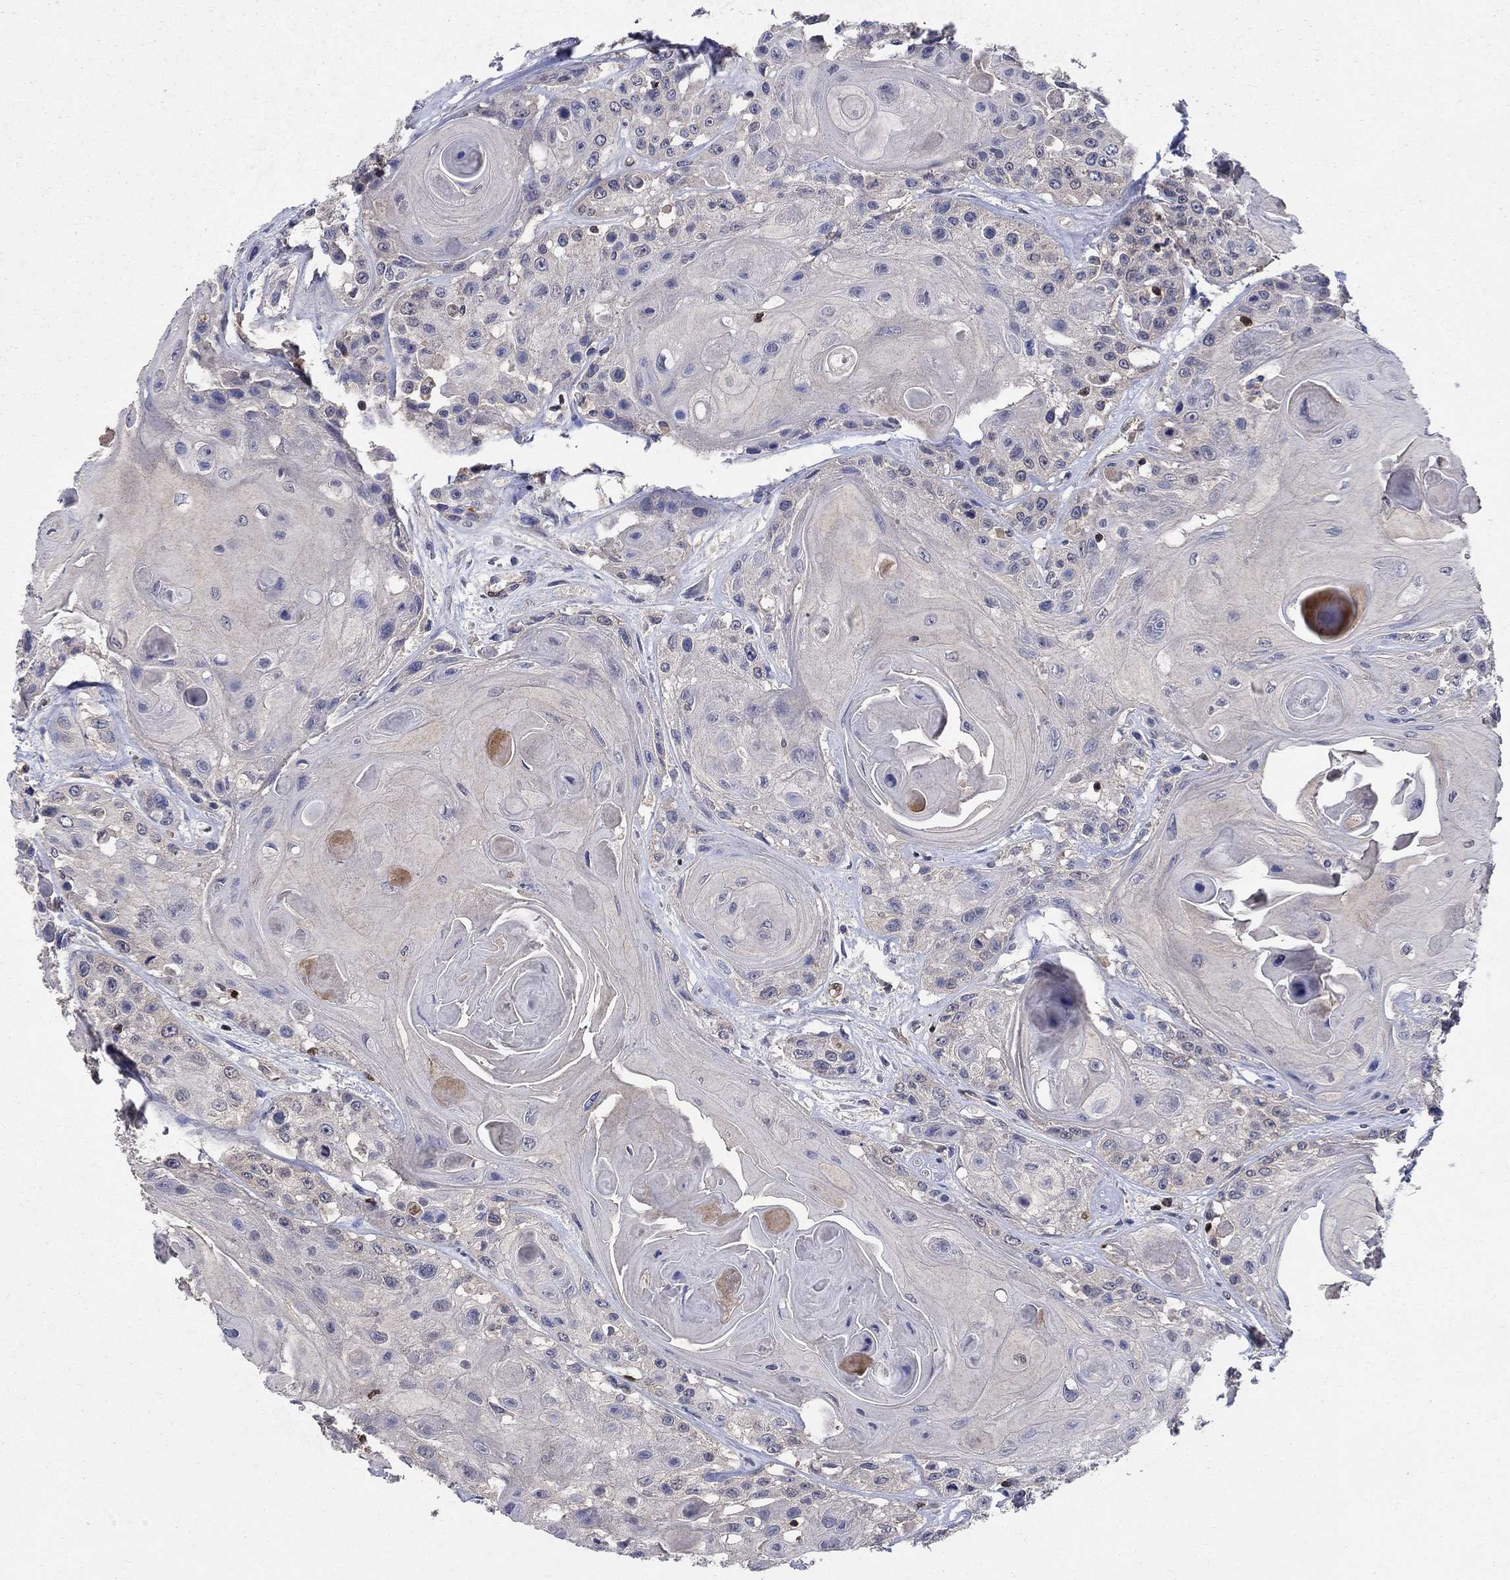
{"staining": {"intensity": "negative", "quantity": "none", "location": "none"}, "tissue": "head and neck cancer", "cell_type": "Tumor cells", "image_type": "cancer", "snomed": [{"axis": "morphology", "description": "Squamous cell carcinoma, NOS"}, {"axis": "topography", "description": "Head-Neck"}], "caption": "Immunohistochemistry histopathology image of head and neck cancer stained for a protein (brown), which shows no expression in tumor cells. (Immunohistochemistry (ihc), brightfield microscopy, high magnification).", "gene": "AGFG2", "patient": {"sex": "female", "age": 59}}